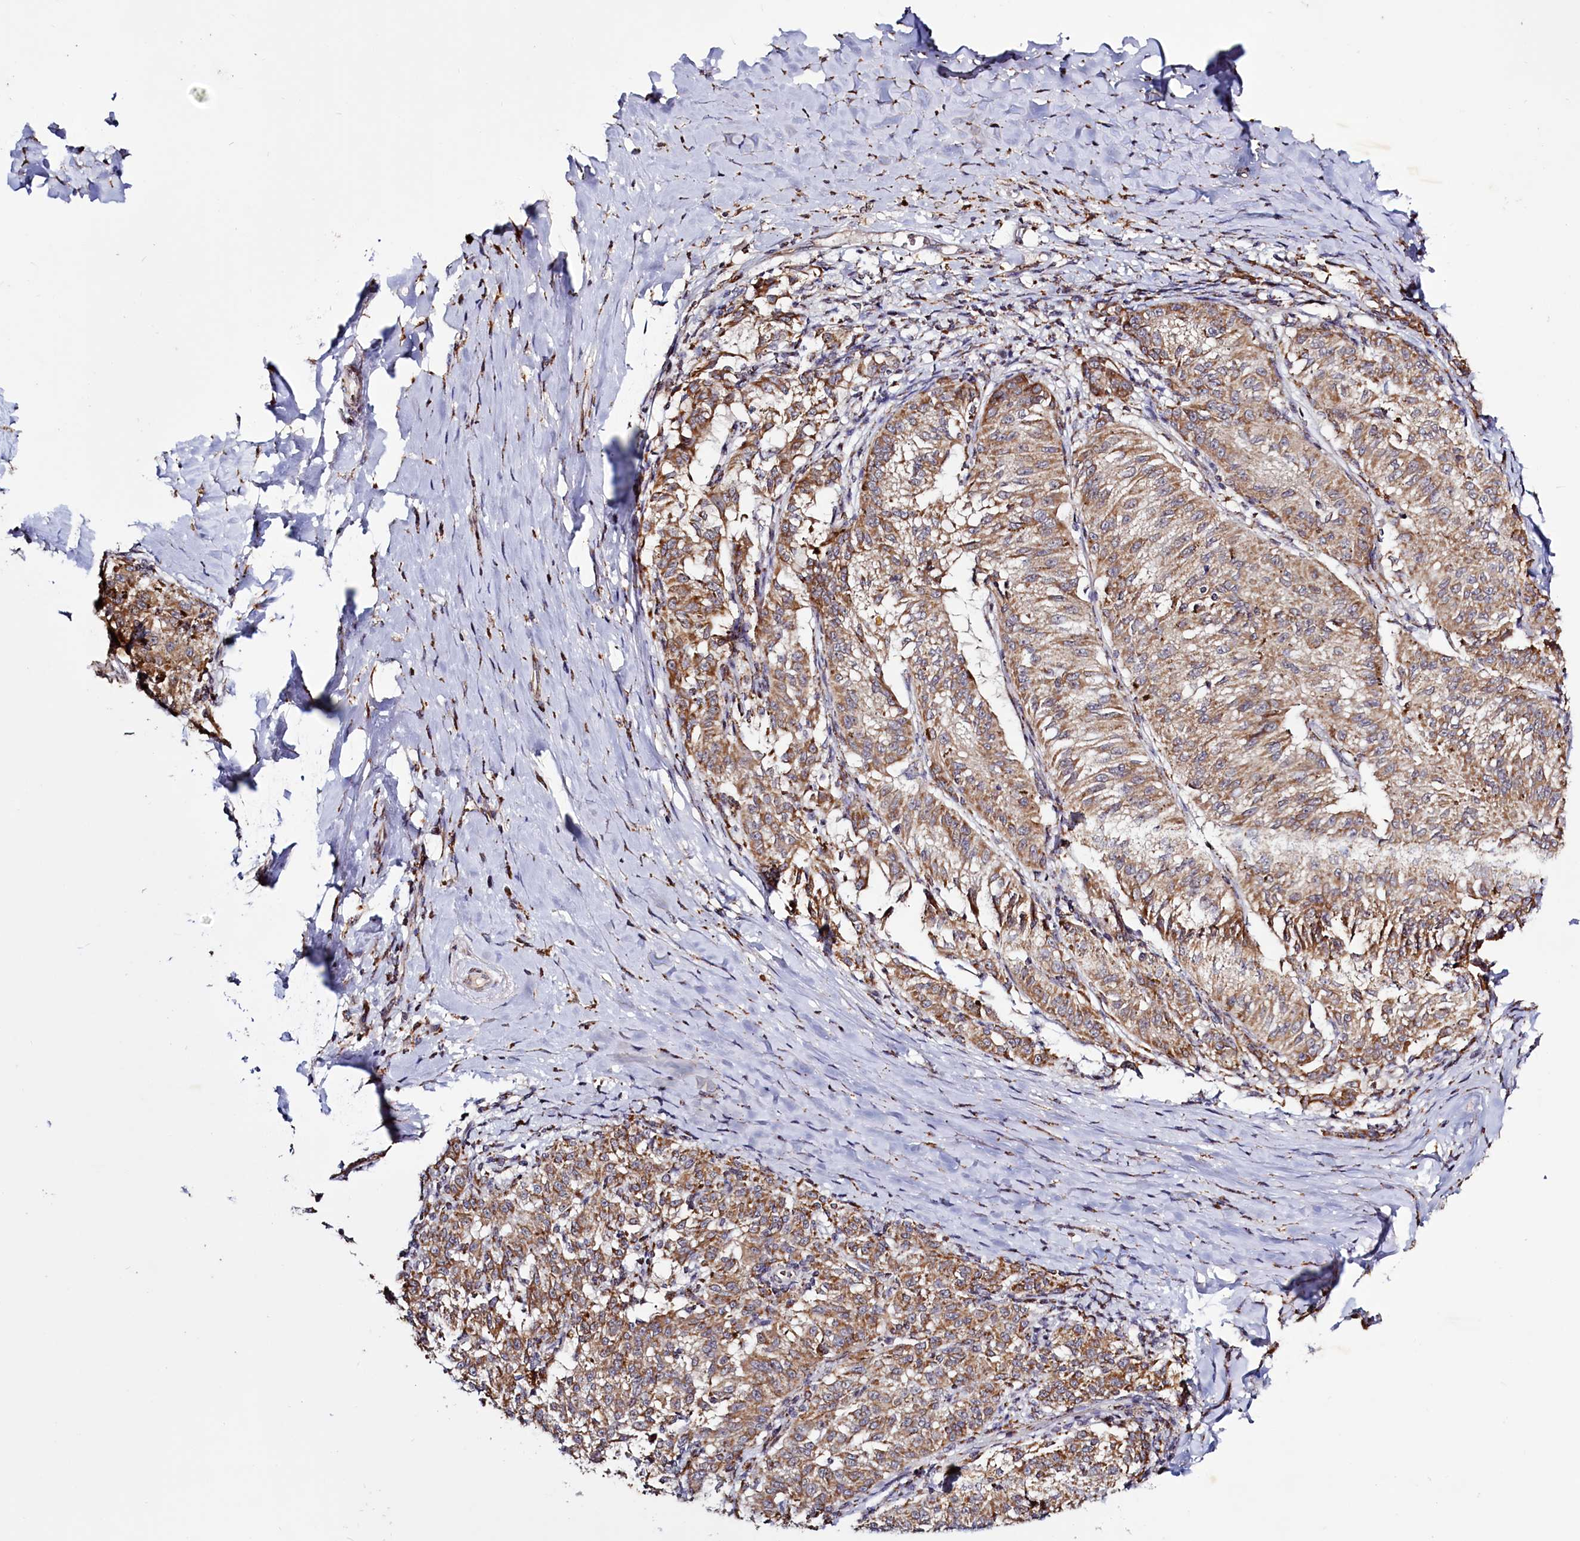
{"staining": {"intensity": "moderate", "quantity": ">75%", "location": "cytoplasmic/membranous"}, "tissue": "melanoma", "cell_type": "Tumor cells", "image_type": "cancer", "snomed": [{"axis": "morphology", "description": "Malignant melanoma, NOS"}, {"axis": "topography", "description": "Skin"}], "caption": "DAB immunohistochemical staining of melanoma demonstrates moderate cytoplasmic/membranous protein staining in approximately >75% of tumor cells. (Stains: DAB in brown, nuclei in blue, Microscopy: brightfield microscopy at high magnification).", "gene": "DYNC2H1", "patient": {"sex": "female", "age": 72}}